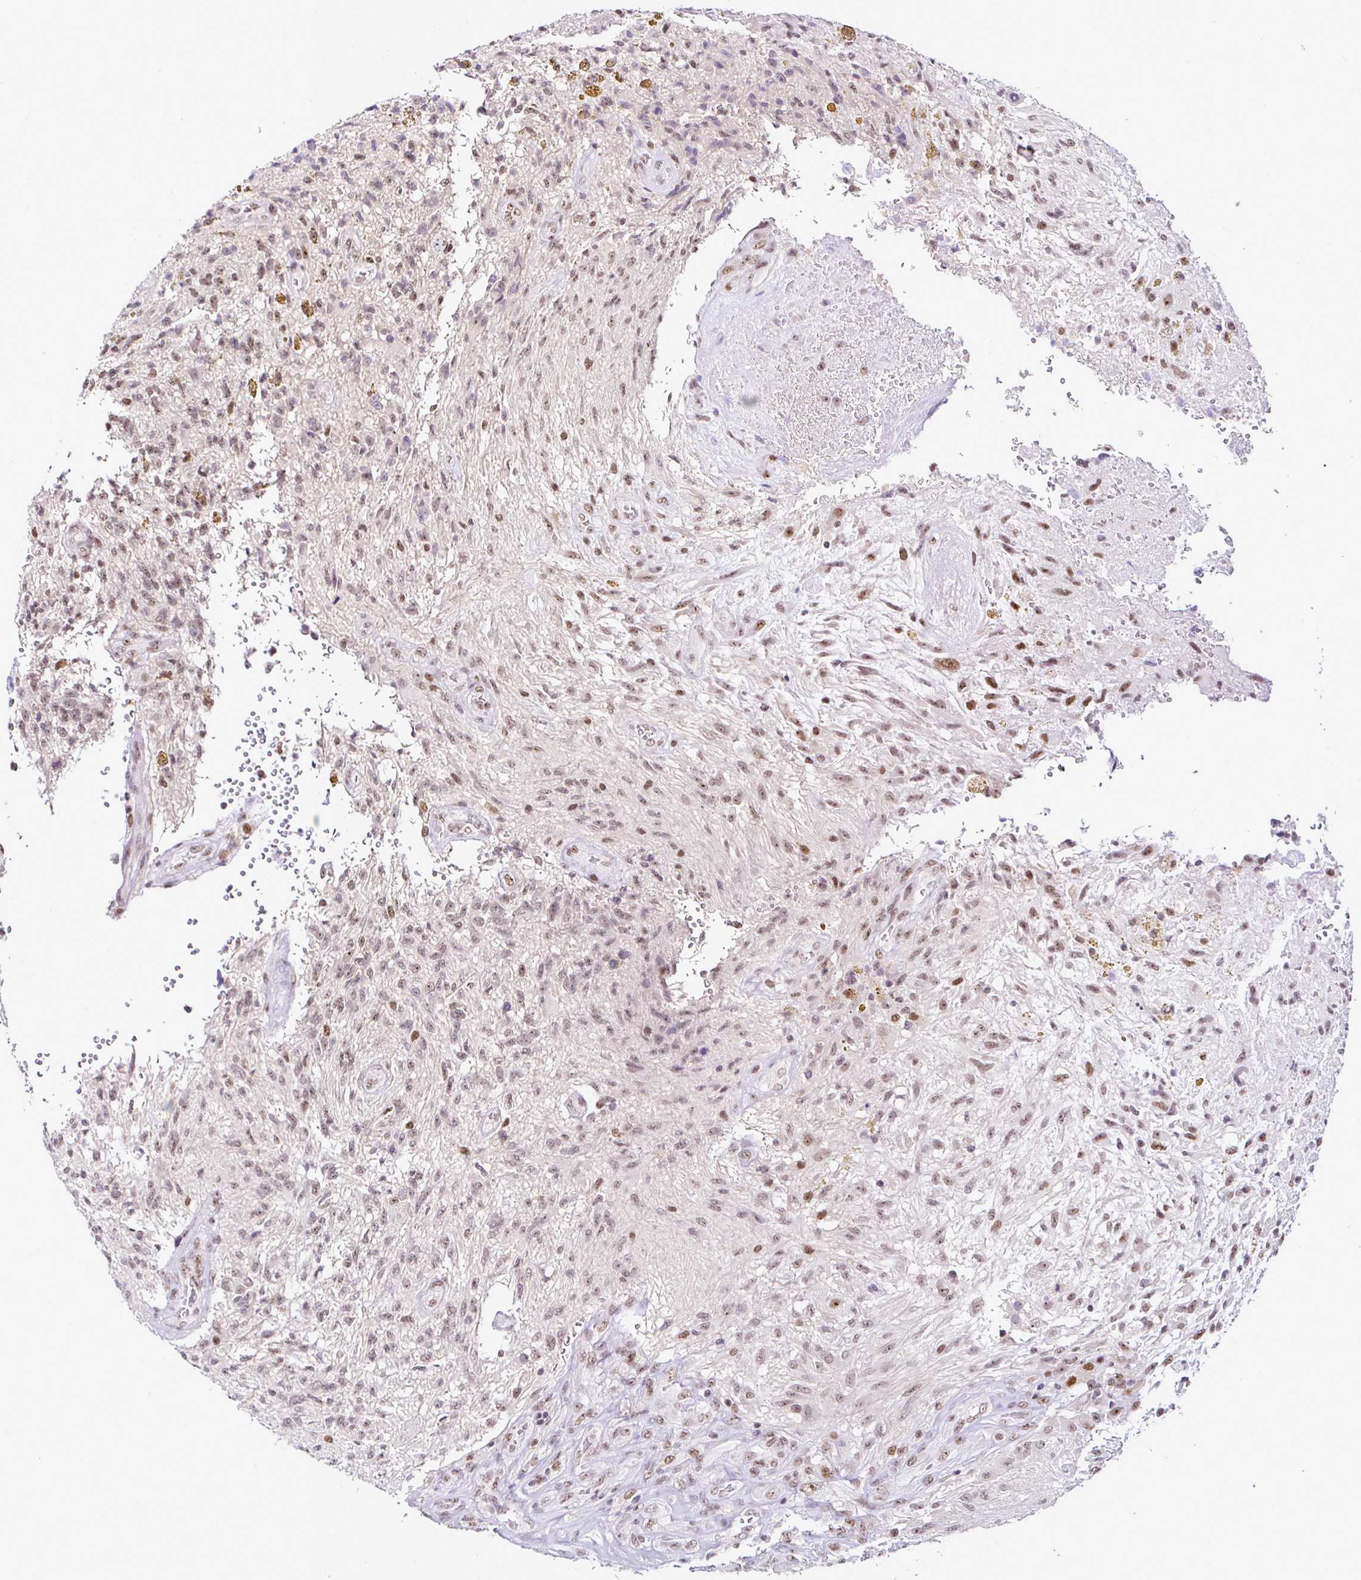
{"staining": {"intensity": "moderate", "quantity": "25%-75%", "location": "nuclear"}, "tissue": "glioma", "cell_type": "Tumor cells", "image_type": "cancer", "snomed": [{"axis": "morphology", "description": "Glioma, malignant, High grade"}, {"axis": "topography", "description": "Brain"}], "caption": "Human glioma stained for a protein (brown) exhibits moderate nuclear positive positivity in about 25%-75% of tumor cells.", "gene": "PTPN2", "patient": {"sex": "male", "age": 56}}